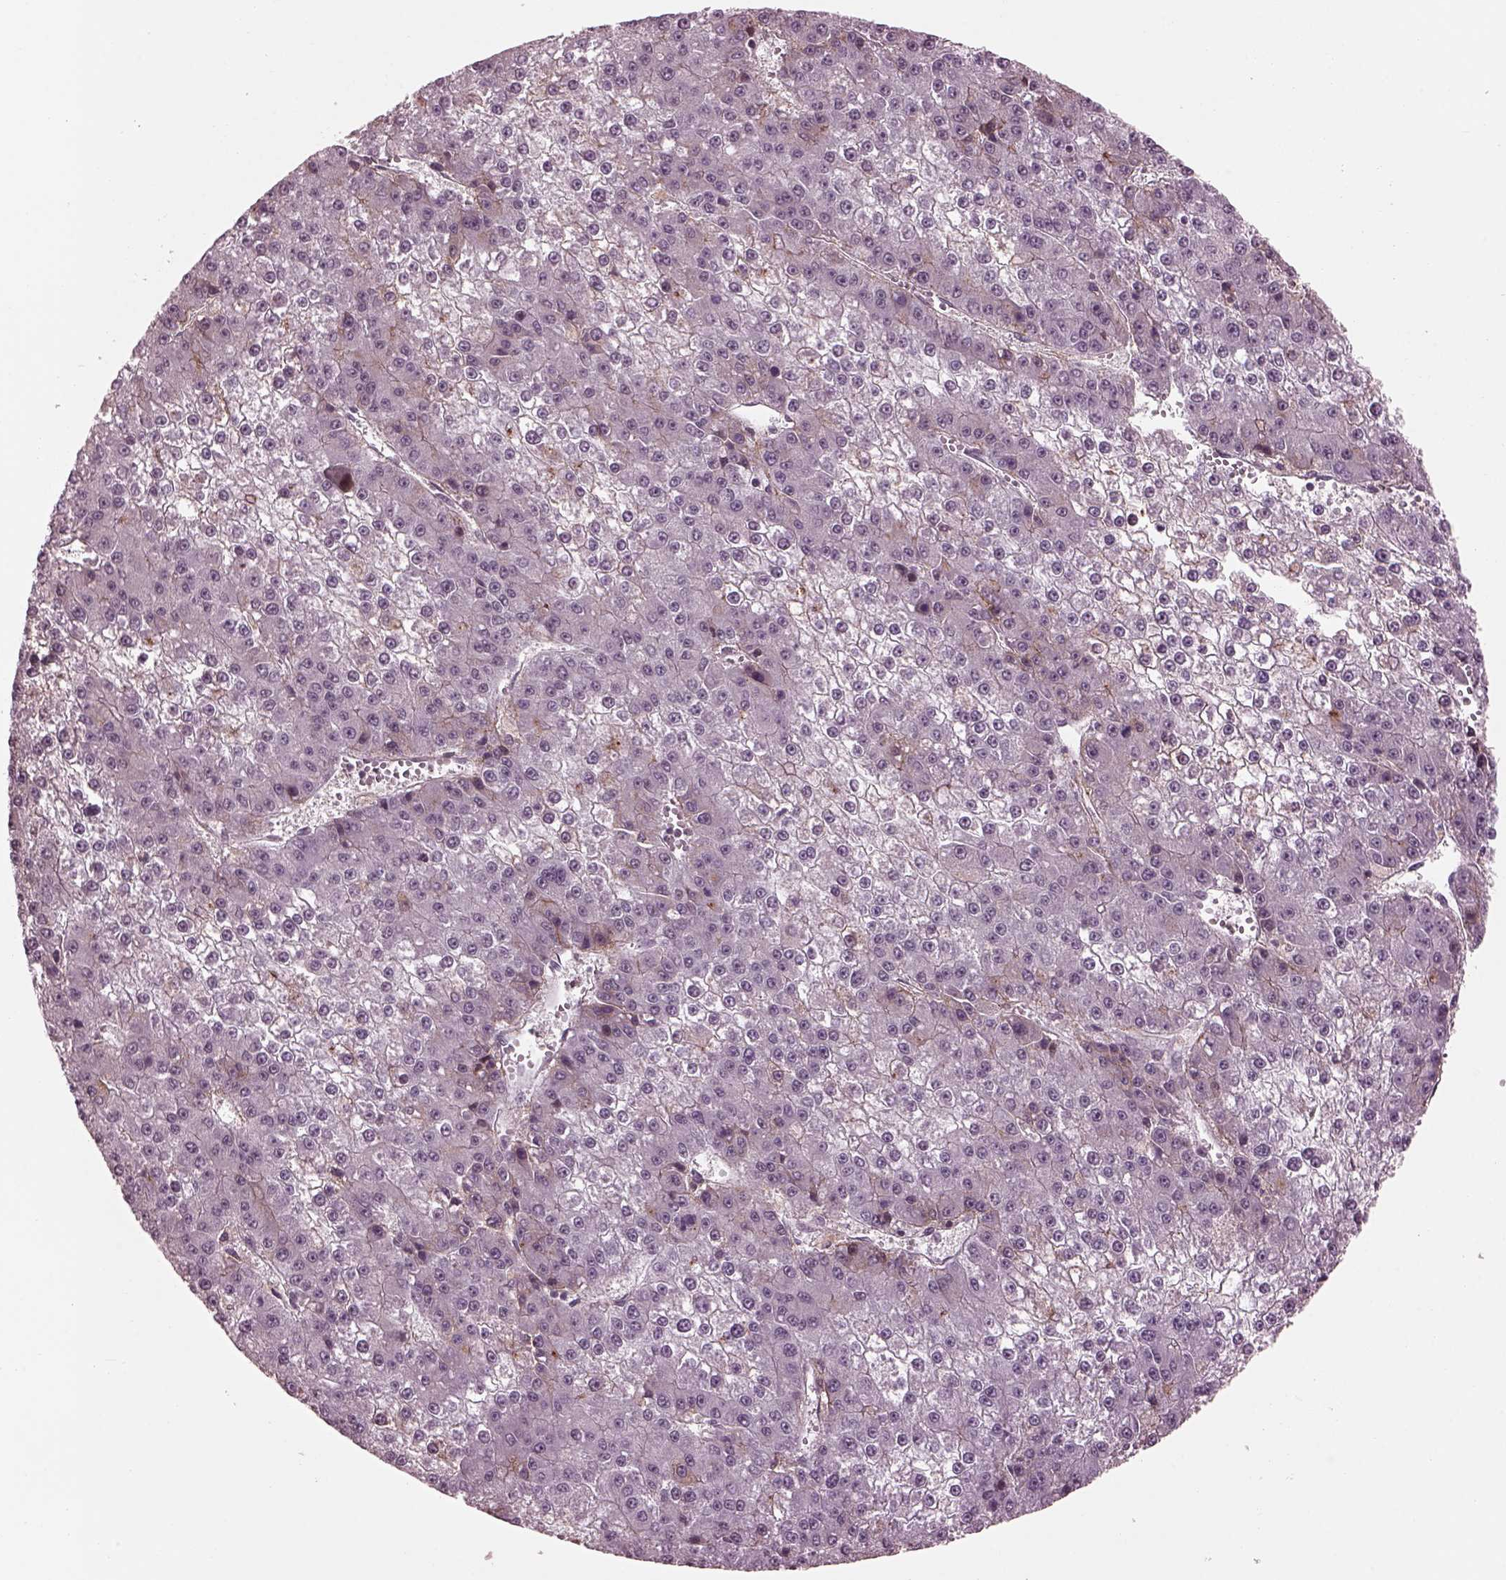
{"staining": {"intensity": "negative", "quantity": "none", "location": "none"}, "tissue": "liver cancer", "cell_type": "Tumor cells", "image_type": "cancer", "snomed": [{"axis": "morphology", "description": "Carcinoma, Hepatocellular, NOS"}, {"axis": "topography", "description": "Liver"}], "caption": "Tumor cells are negative for brown protein staining in liver cancer (hepatocellular carcinoma).", "gene": "SRI", "patient": {"sex": "female", "age": 73}}